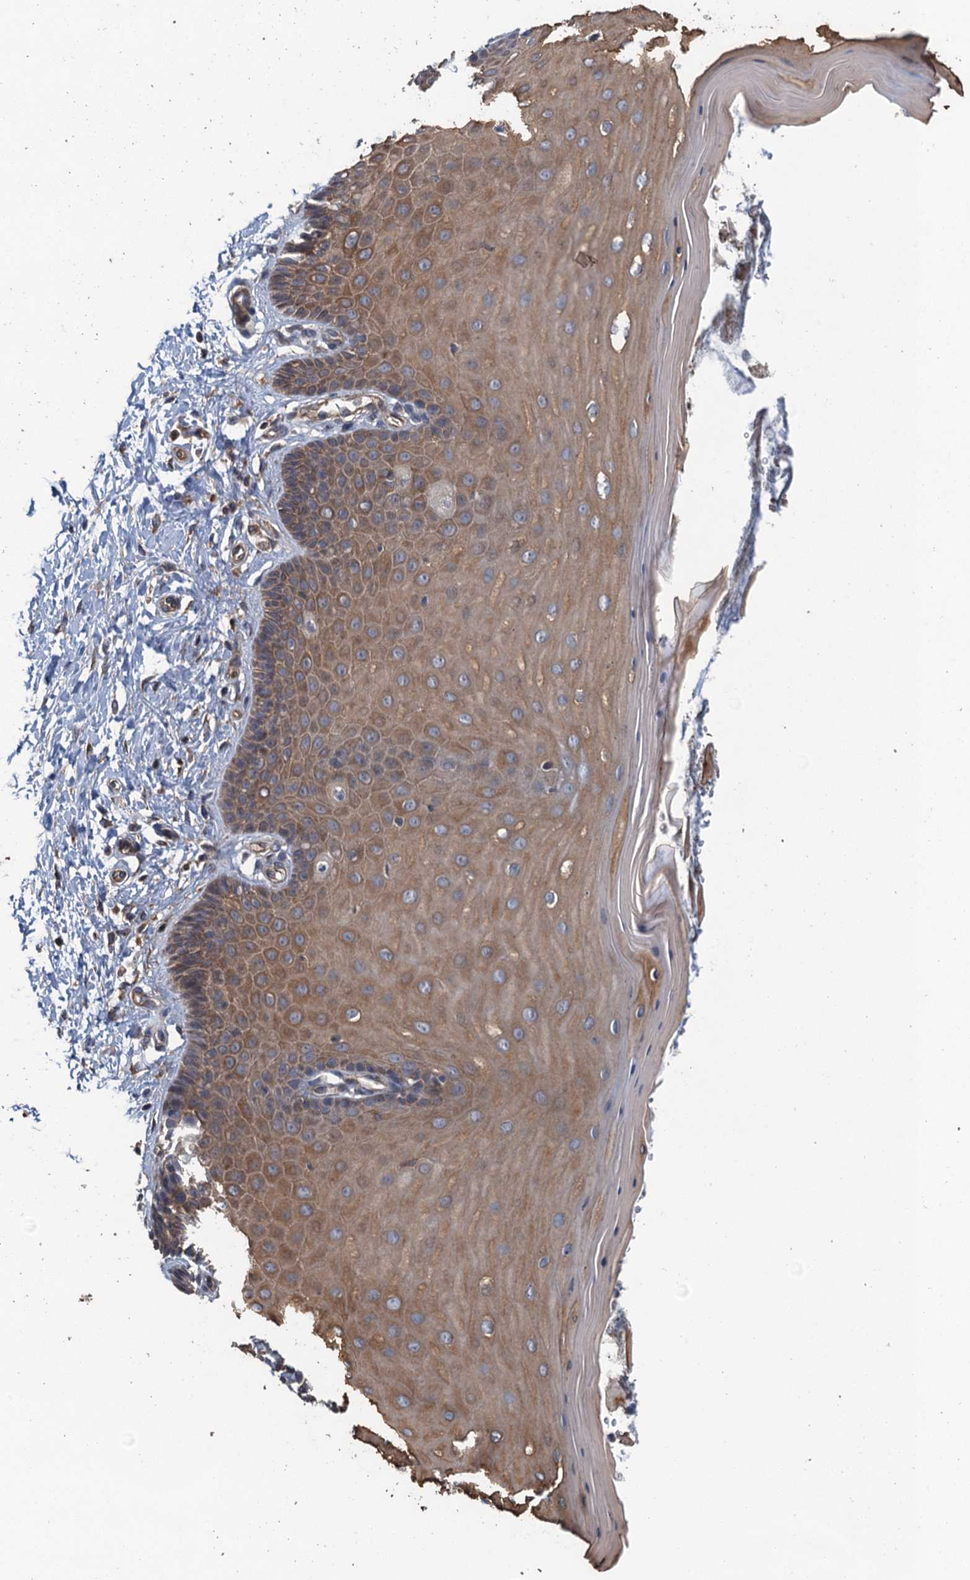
{"staining": {"intensity": "moderate", "quantity": "25%-75%", "location": "cytoplasmic/membranous"}, "tissue": "cervix", "cell_type": "Glandular cells", "image_type": "normal", "snomed": [{"axis": "morphology", "description": "Normal tissue, NOS"}, {"axis": "topography", "description": "Cervix"}], "caption": "Cervix stained with immunohistochemistry (IHC) demonstrates moderate cytoplasmic/membranous positivity in about 25%-75% of glandular cells. The protein is shown in brown color, while the nuclei are stained blue.", "gene": "MEAK7", "patient": {"sex": "female", "age": 55}}